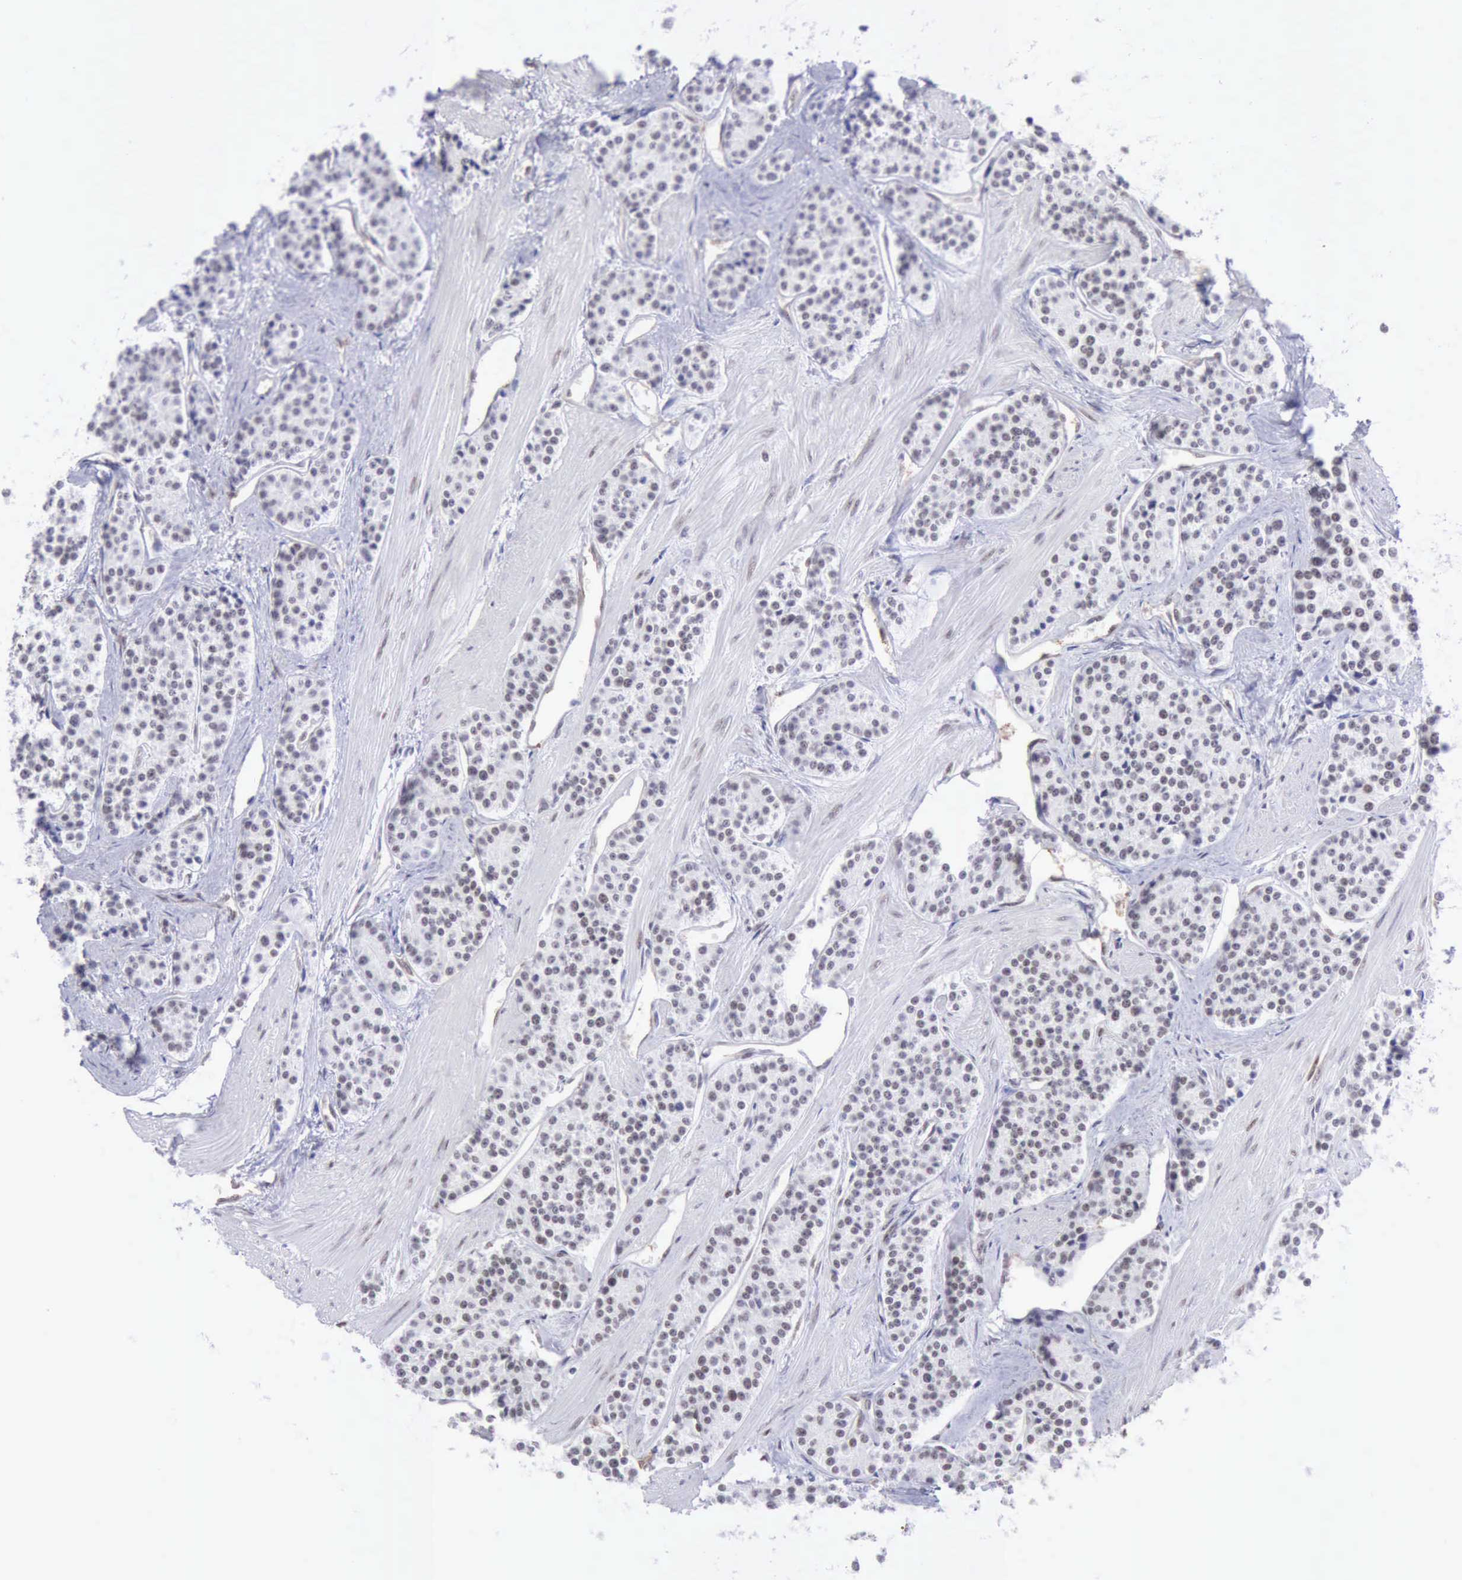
{"staining": {"intensity": "weak", "quantity": "25%-75%", "location": "nuclear"}, "tissue": "carcinoid", "cell_type": "Tumor cells", "image_type": "cancer", "snomed": [{"axis": "morphology", "description": "Carcinoid, malignant, NOS"}, {"axis": "topography", "description": "Stomach"}], "caption": "Malignant carcinoid tissue exhibits weak nuclear positivity in approximately 25%-75% of tumor cells", "gene": "ERCC4", "patient": {"sex": "female", "age": 76}}